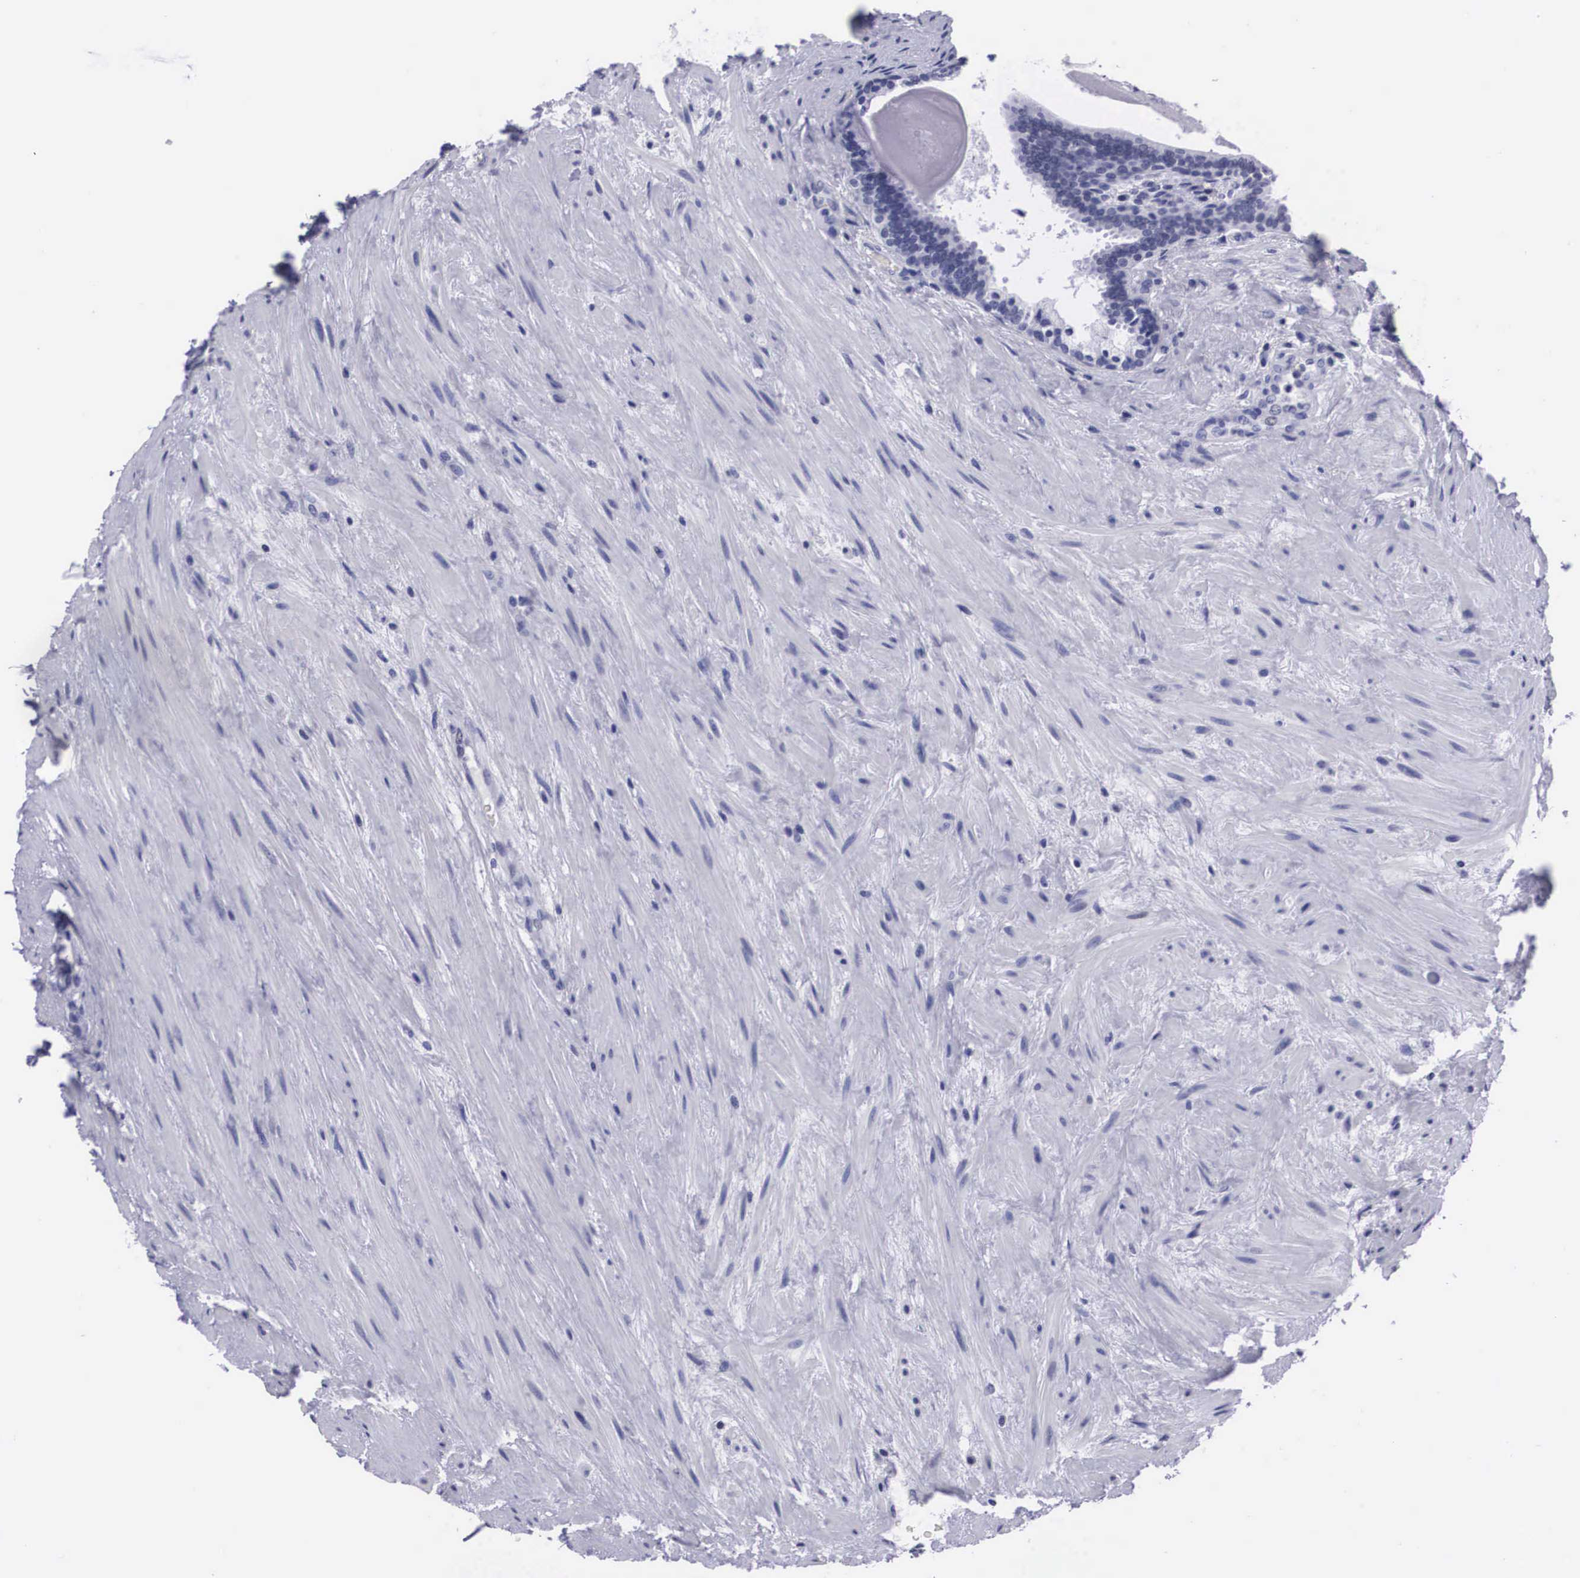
{"staining": {"intensity": "negative", "quantity": "none", "location": "none"}, "tissue": "prostate", "cell_type": "Glandular cells", "image_type": "normal", "snomed": [{"axis": "morphology", "description": "Normal tissue, NOS"}, {"axis": "topography", "description": "Prostate"}], "caption": "This photomicrograph is of unremarkable prostate stained with immunohistochemistry to label a protein in brown with the nuclei are counter-stained blue. There is no staining in glandular cells.", "gene": "C22orf31", "patient": {"sex": "male", "age": 65}}